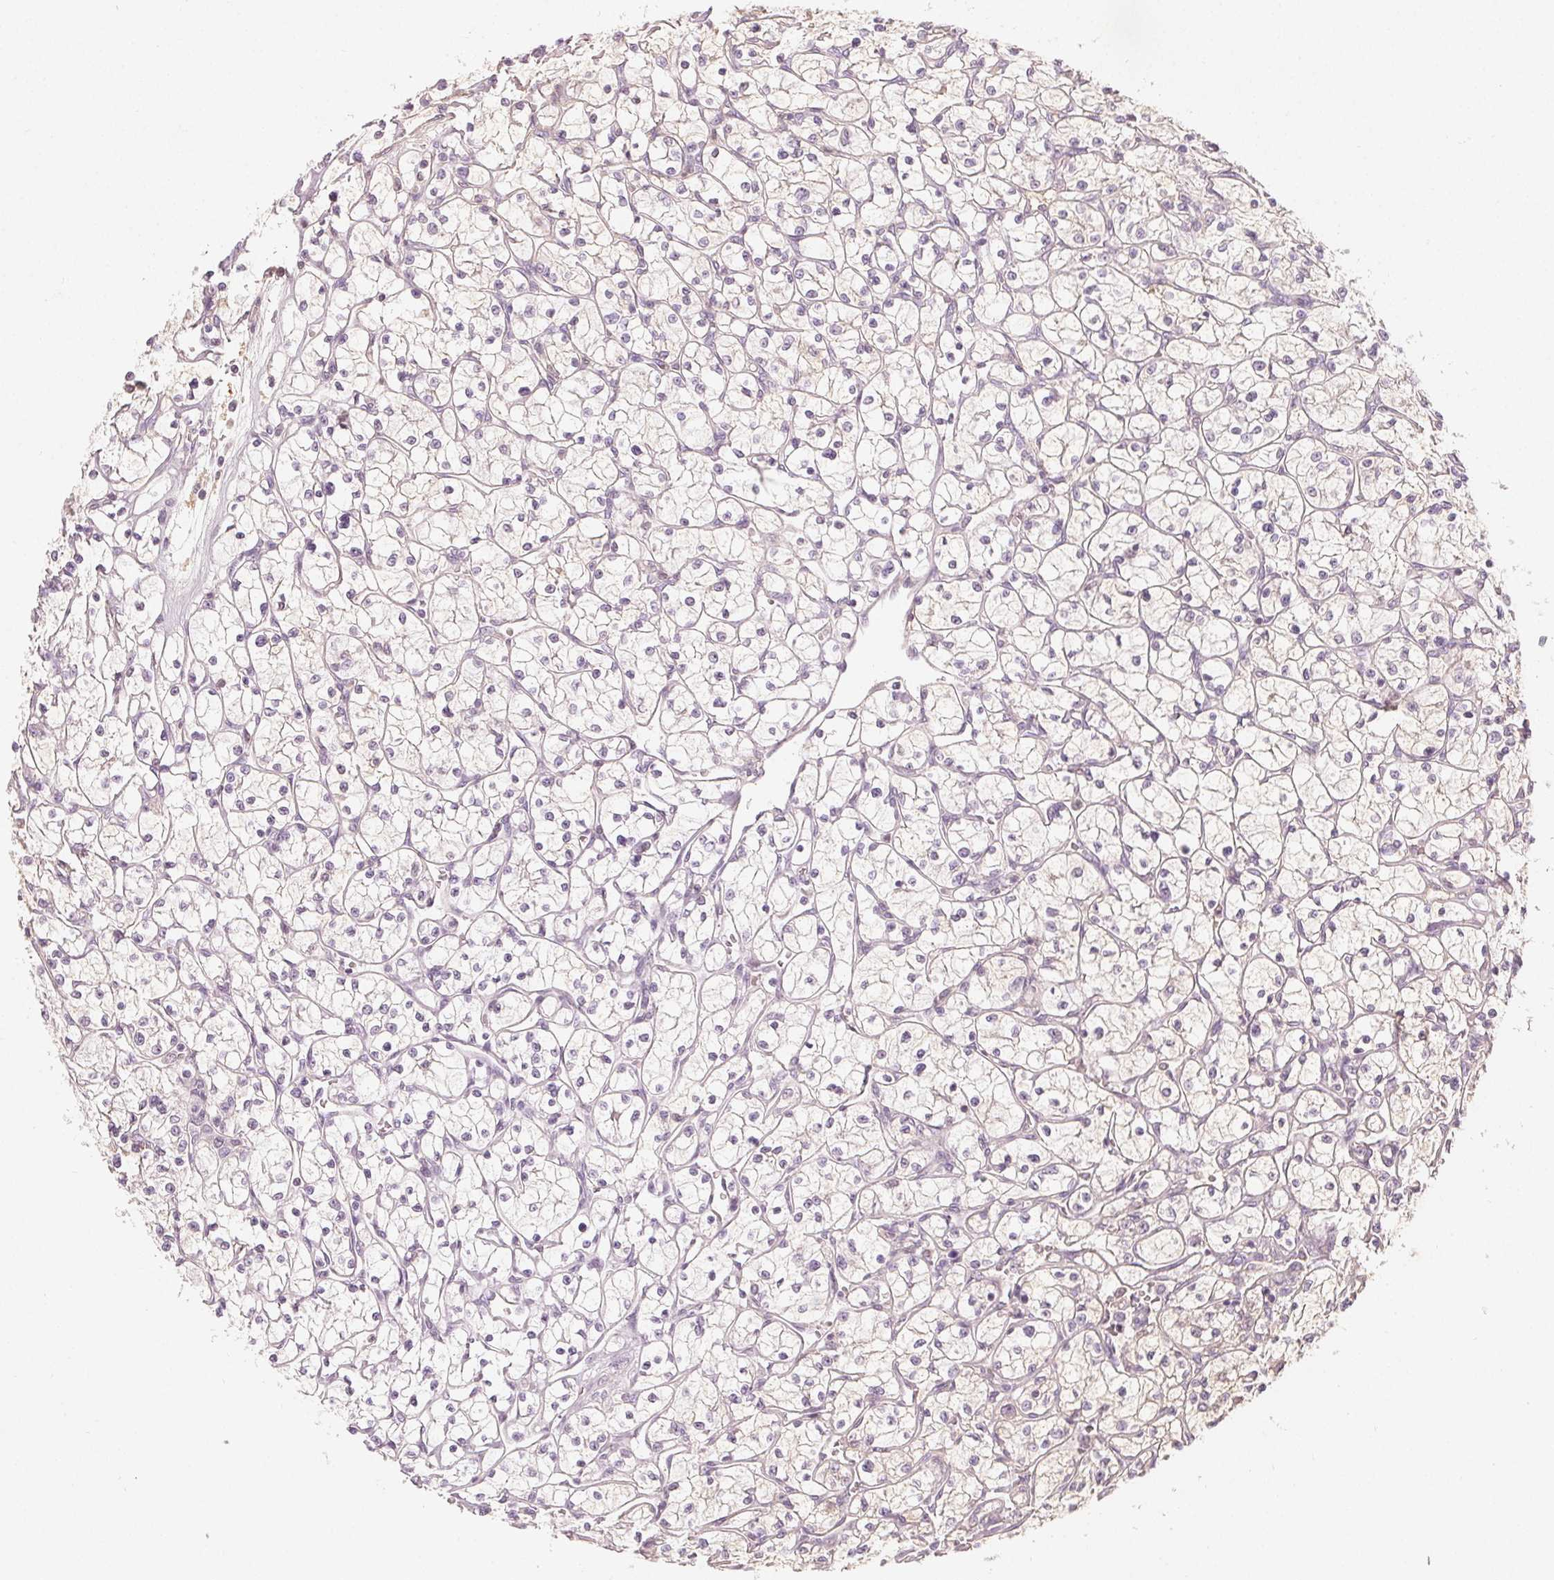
{"staining": {"intensity": "weak", "quantity": "<25%", "location": "cytoplasmic/membranous"}, "tissue": "renal cancer", "cell_type": "Tumor cells", "image_type": "cancer", "snomed": [{"axis": "morphology", "description": "Adenocarcinoma, NOS"}, {"axis": "topography", "description": "Kidney"}], "caption": "Tumor cells are negative for brown protein staining in renal cancer (adenocarcinoma). Nuclei are stained in blue.", "gene": "AFM", "patient": {"sex": "female", "age": 64}}